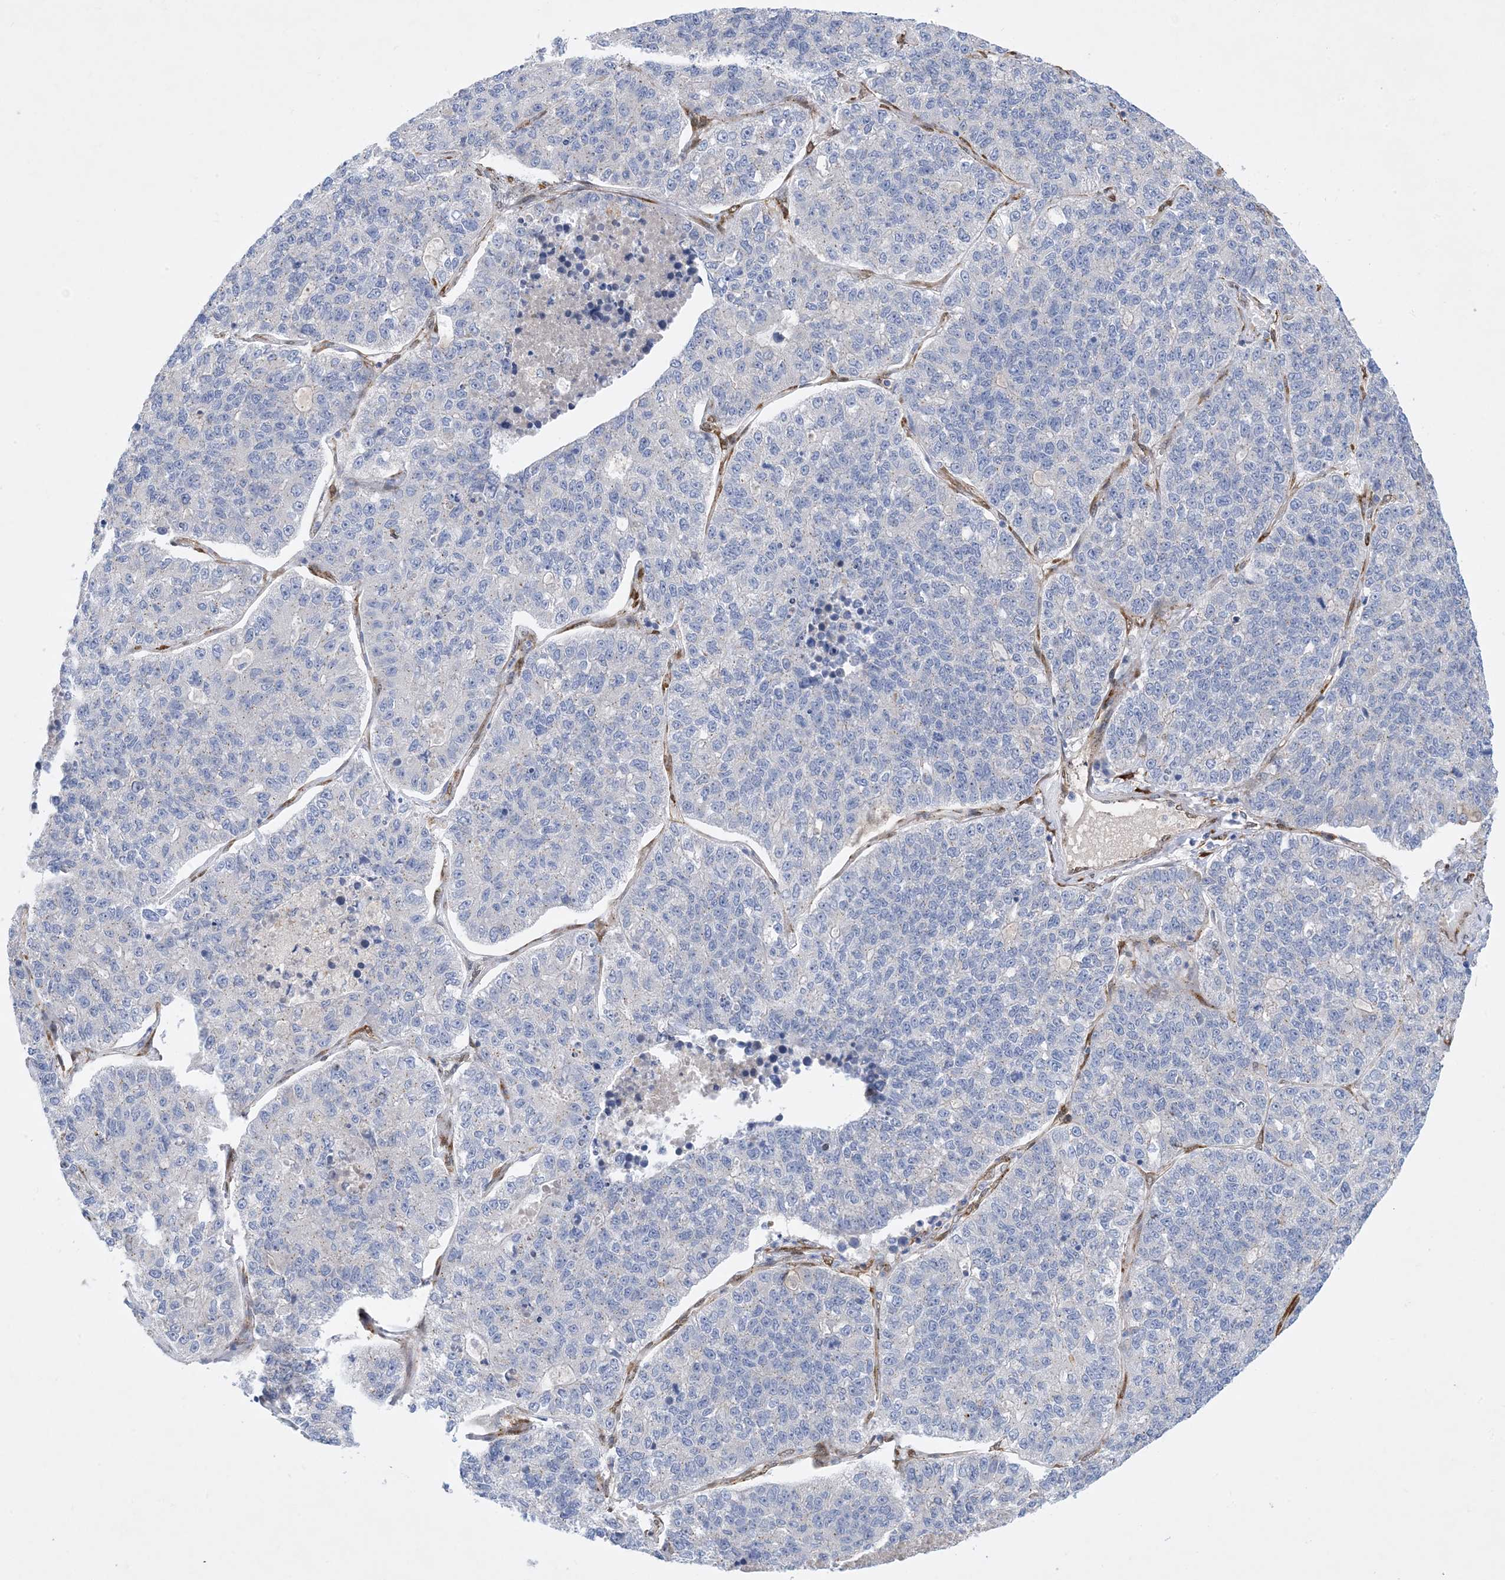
{"staining": {"intensity": "negative", "quantity": "none", "location": "none"}, "tissue": "lung cancer", "cell_type": "Tumor cells", "image_type": "cancer", "snomed": [{"axis": "morphology", "description": "Adenocarcinoma, NOS"}, {"axis": "topography", "description": "Lung"}], "caption": "Immunohistochemistry image of neoplastic tissue: human lung cancer (adenocarcinoma) stained with DAB (3,3'-diaminobenzidine) displays no significant protein staining in tumor cells. Brightfield microscopy of IHC stained with DAB (3,3'-diaminobenzidine) (brown) and hematoxylin (blue), captured at high magnification.", "gene": "RBMS3", "patient": {"sex": "male", "age": 49}}